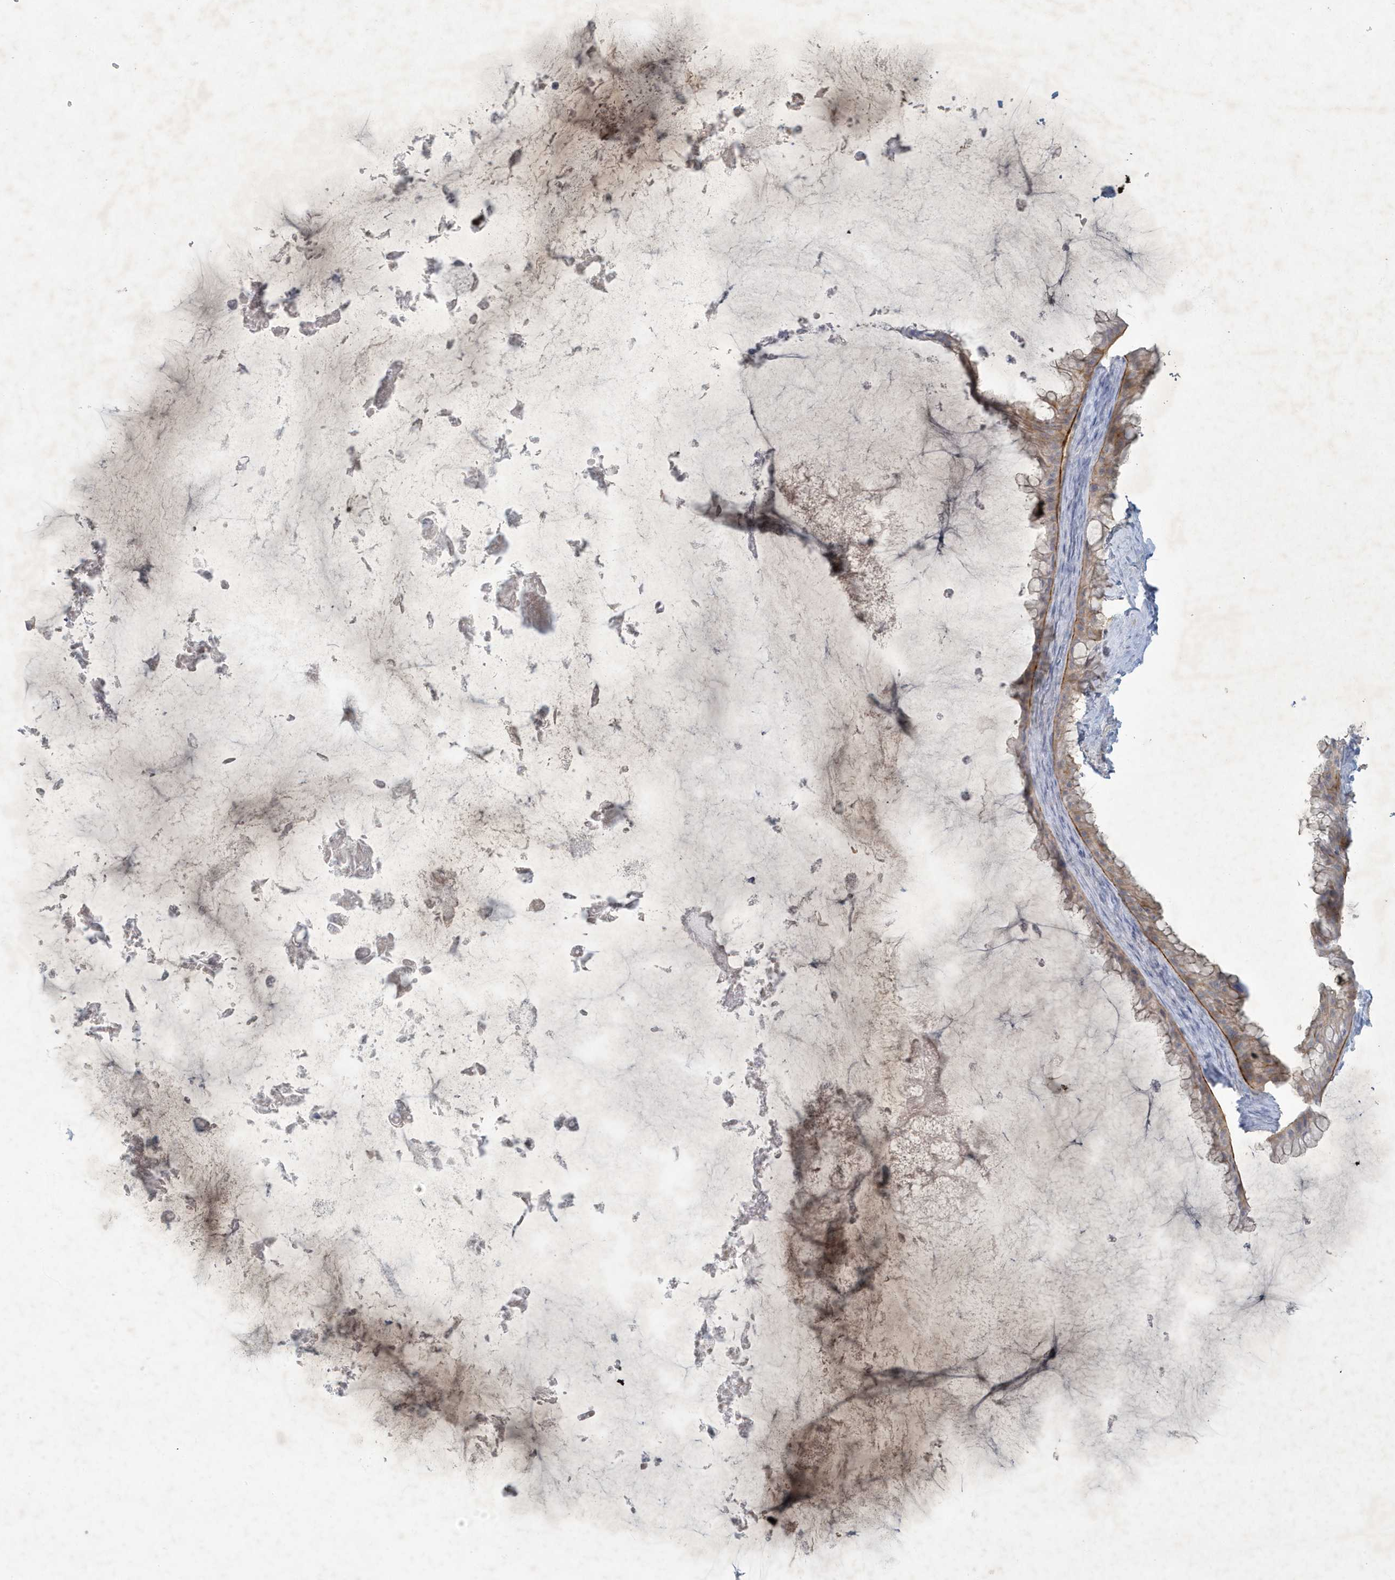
{"staining": {"intensity": "moderate", "quantity": "<25%", "location": "cytoplasmic/membranous"}, "tissue": "ovarian cancer", "cell_type": "Tumor cells", "image_type": "cancer", "snomed": [{"axis": "morphology", "description": "Cystadenocarcinoma, mucinous, NOS"}, {"axis": "topography", "description": "Ovary"}], "caption": "Moderate cytoplasmic/membranous protein expression is seen in approximately <25% of tumor cells in mucinous cystadenocarcinoma (ovarian). (brown staining indicates protein expression, while blue staining denotes nuclei).", "gene": "CCDC24", "patient": {"sex": "female", "age": 61}}